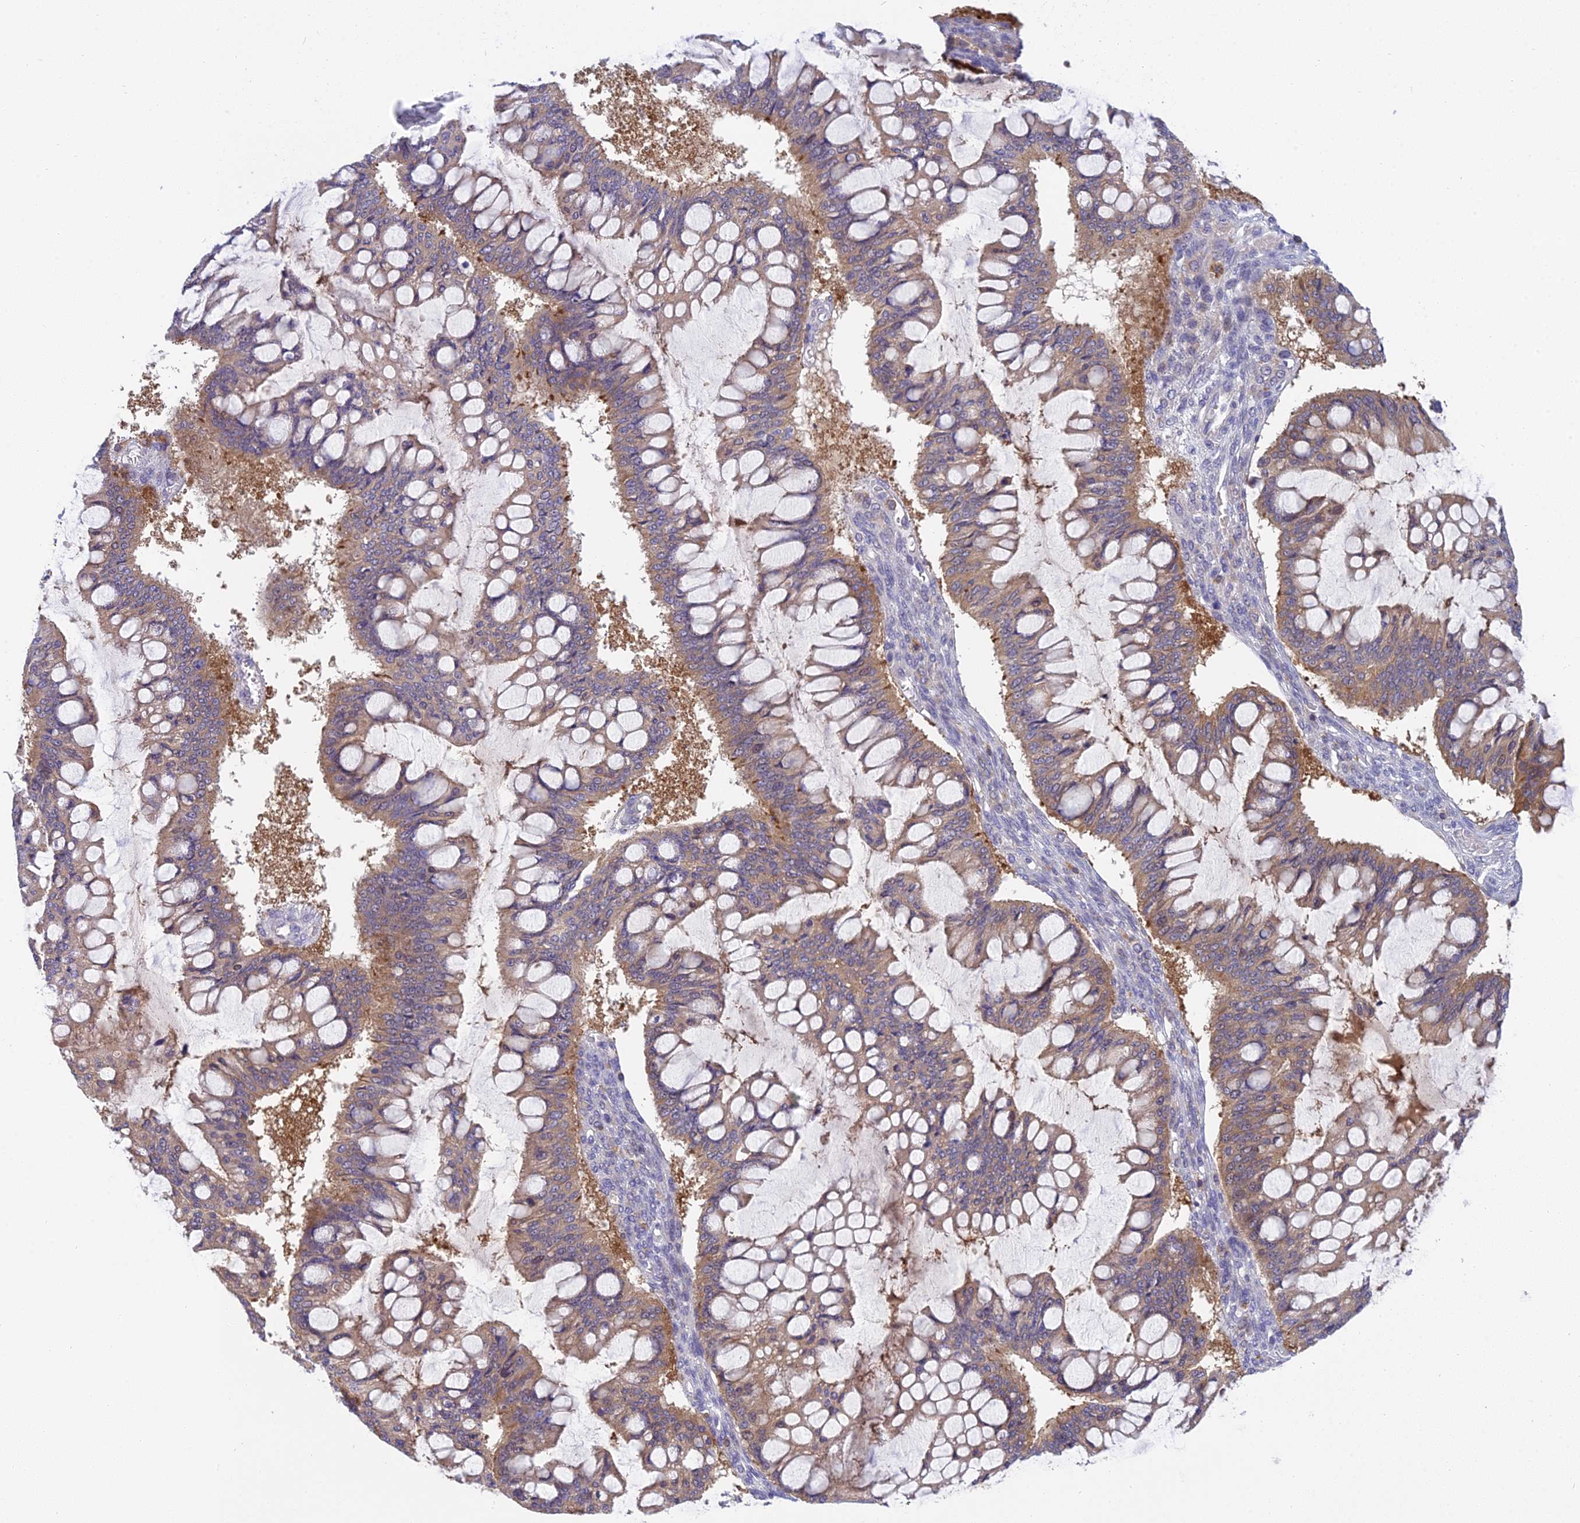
{"staining": {"intensity": "weak", "quantity": "<25%", "location": "cytoplasmic/membranous"}, "tissue": "ovarian cancer", "cell_type": "Tumor cells", "image_type": "cancer", "snomed": [{"axis": "morphology", "description": "Cystadenocarcinoma, mucinous, NOS"}, {"axis": "topography", "description": "Ovary"}], "caption": "An immunohistochemistry (IHC) micrograph of ovarian mucinous cystadenocarcinoma is shown. There is no staining in tumor cells of ovarian mucinous cystadenocarcinoma.", "gene": "UBE2G1", "patient": {"sex": "female", "age": 73}}